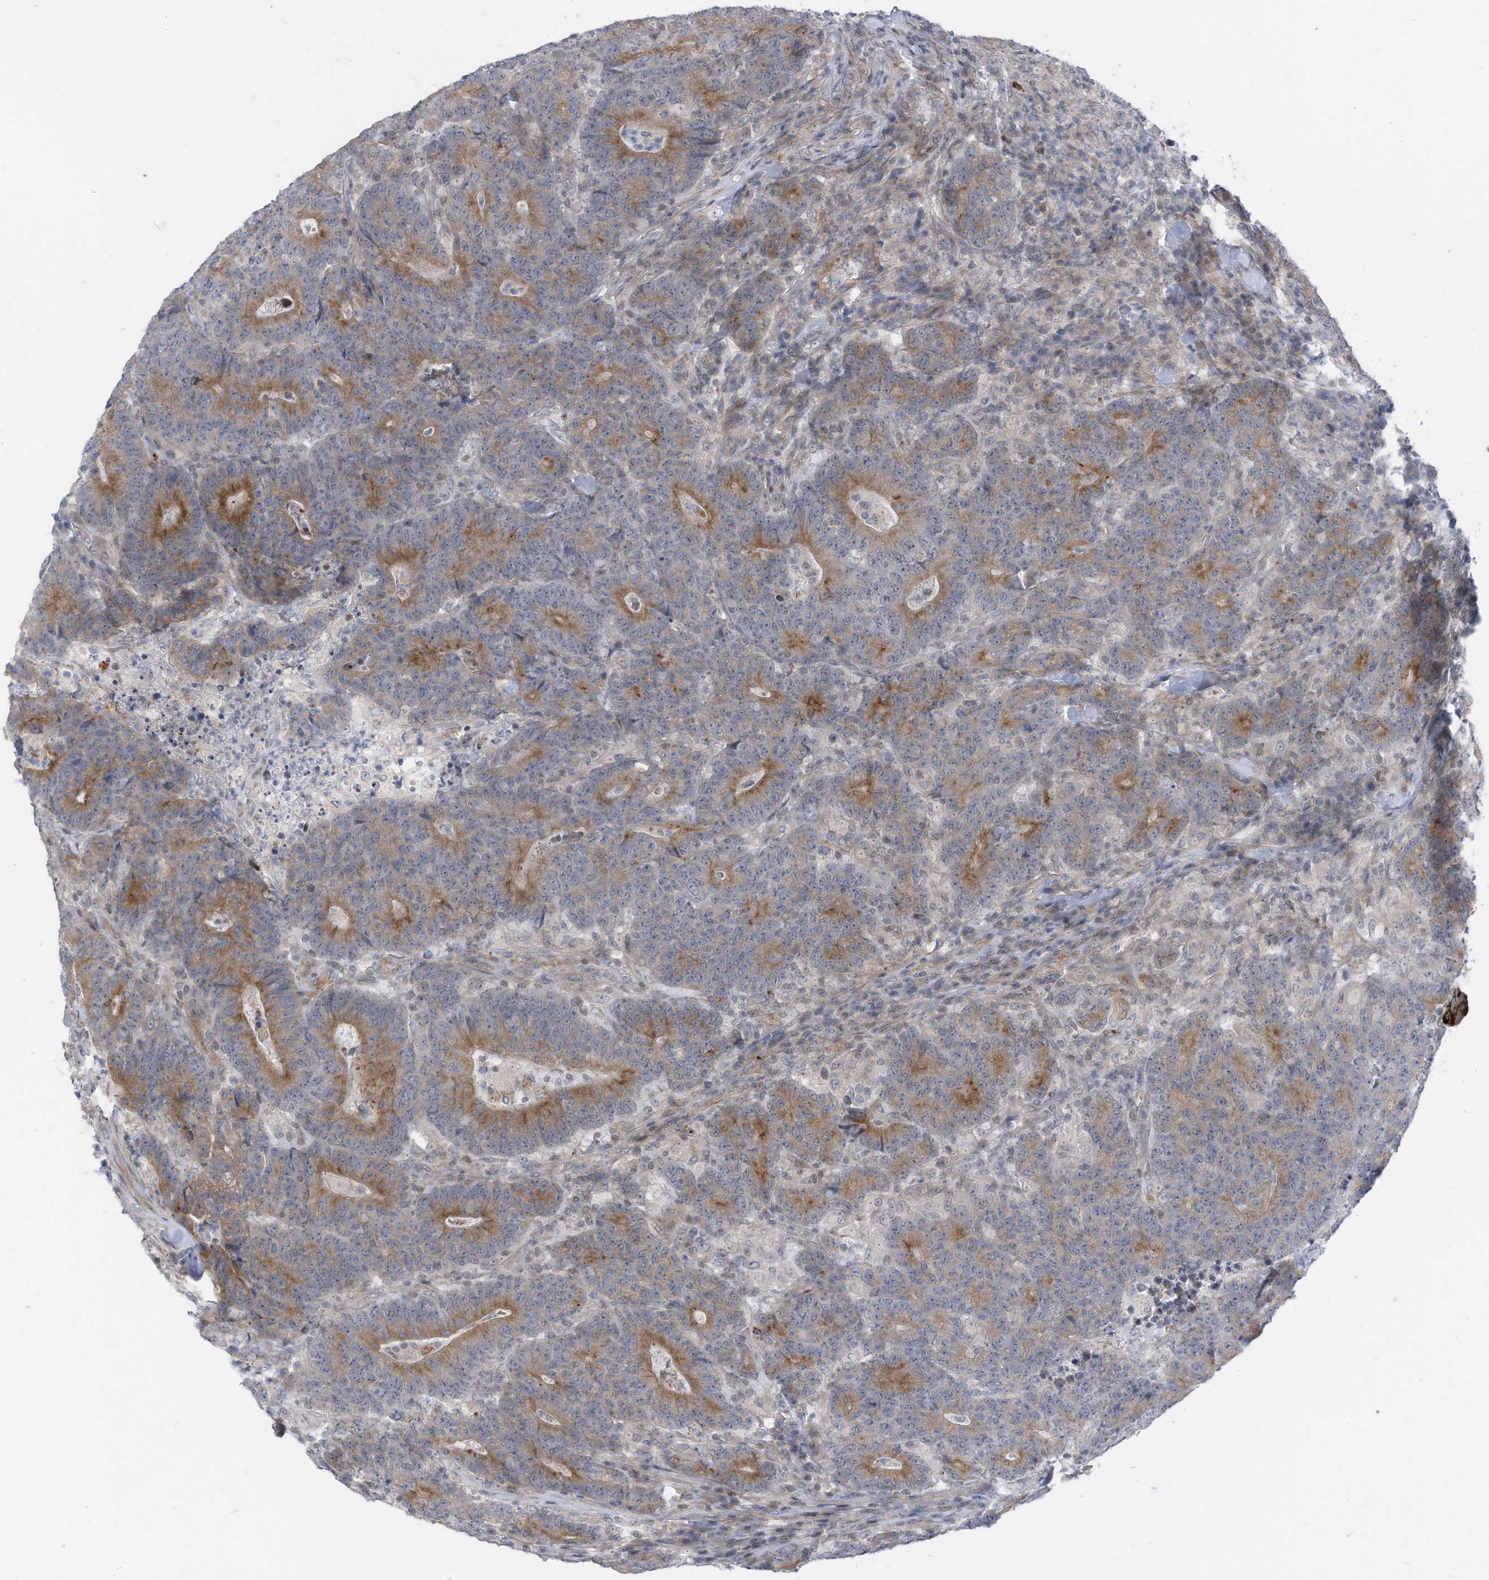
{"staining": {"intensity": "moderate", "quantity": "25%-75%", "location": "cytoplasmic/membranous"}, "tissue": "colorectal cancer", "cell_type": "Tumor cells", "image_type": "cancer", "snomed": [{"axis": "morphology", "description": "Normal tissue, NOS"}, {"axis": "morphology", "description": "Adenocarcinoma, NOS"}, {"axis": "topography", "description": "Colon"}], "caption": "A brown stain highlights moderate cytoplasmic/membranous expression of a protein in colorectal cancer (adenocarcinoma) tumor cells. The staining was performed using DAB (3,3'-diaminobenzidine) to visualize the protein expression in brown, while the nuclei were stained in blue with hematoxylin (Magnification: 20x).", "gene": "GPATCH3", "patient": {"sex": "female", "age": 75}}